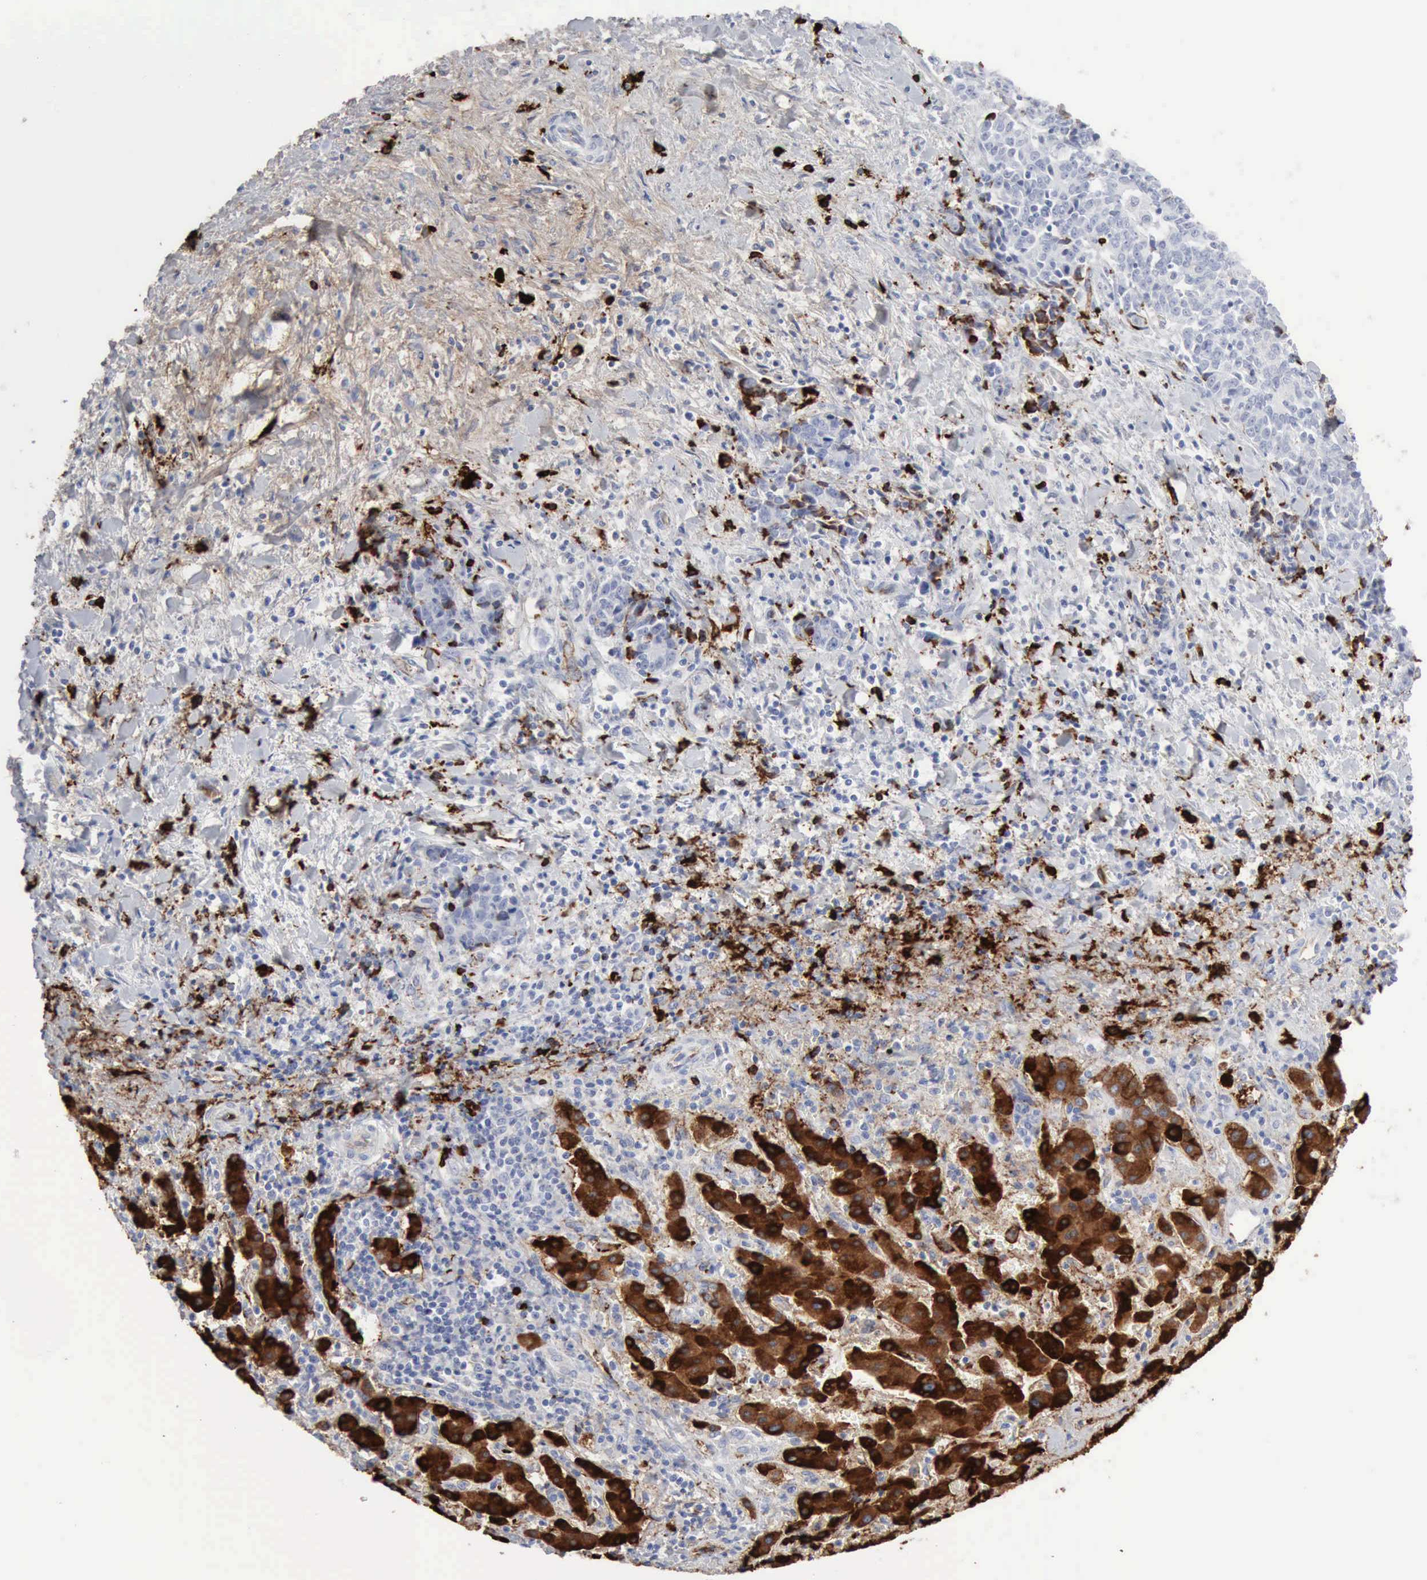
{"staining": {"intensity": "negative", "quantity": "none", "location": "none"}, "tissue": "liver cancer", "cell_type": "Tumor cells", "image_type": "cancer", "snomed": [{"axis": "morphology", "description": "Cholangiocarcinoma"}, {"axis": "topography", "description": "Liver"}], "caption": "High magnification brightfield microscopy of liver cancer stained with DAB (brown) and counterstained with hematoxylin (blue): tumor cells show no significant positivity.", "gene": "C4BPA", "patient": {"sex": "male", "age": 57}}